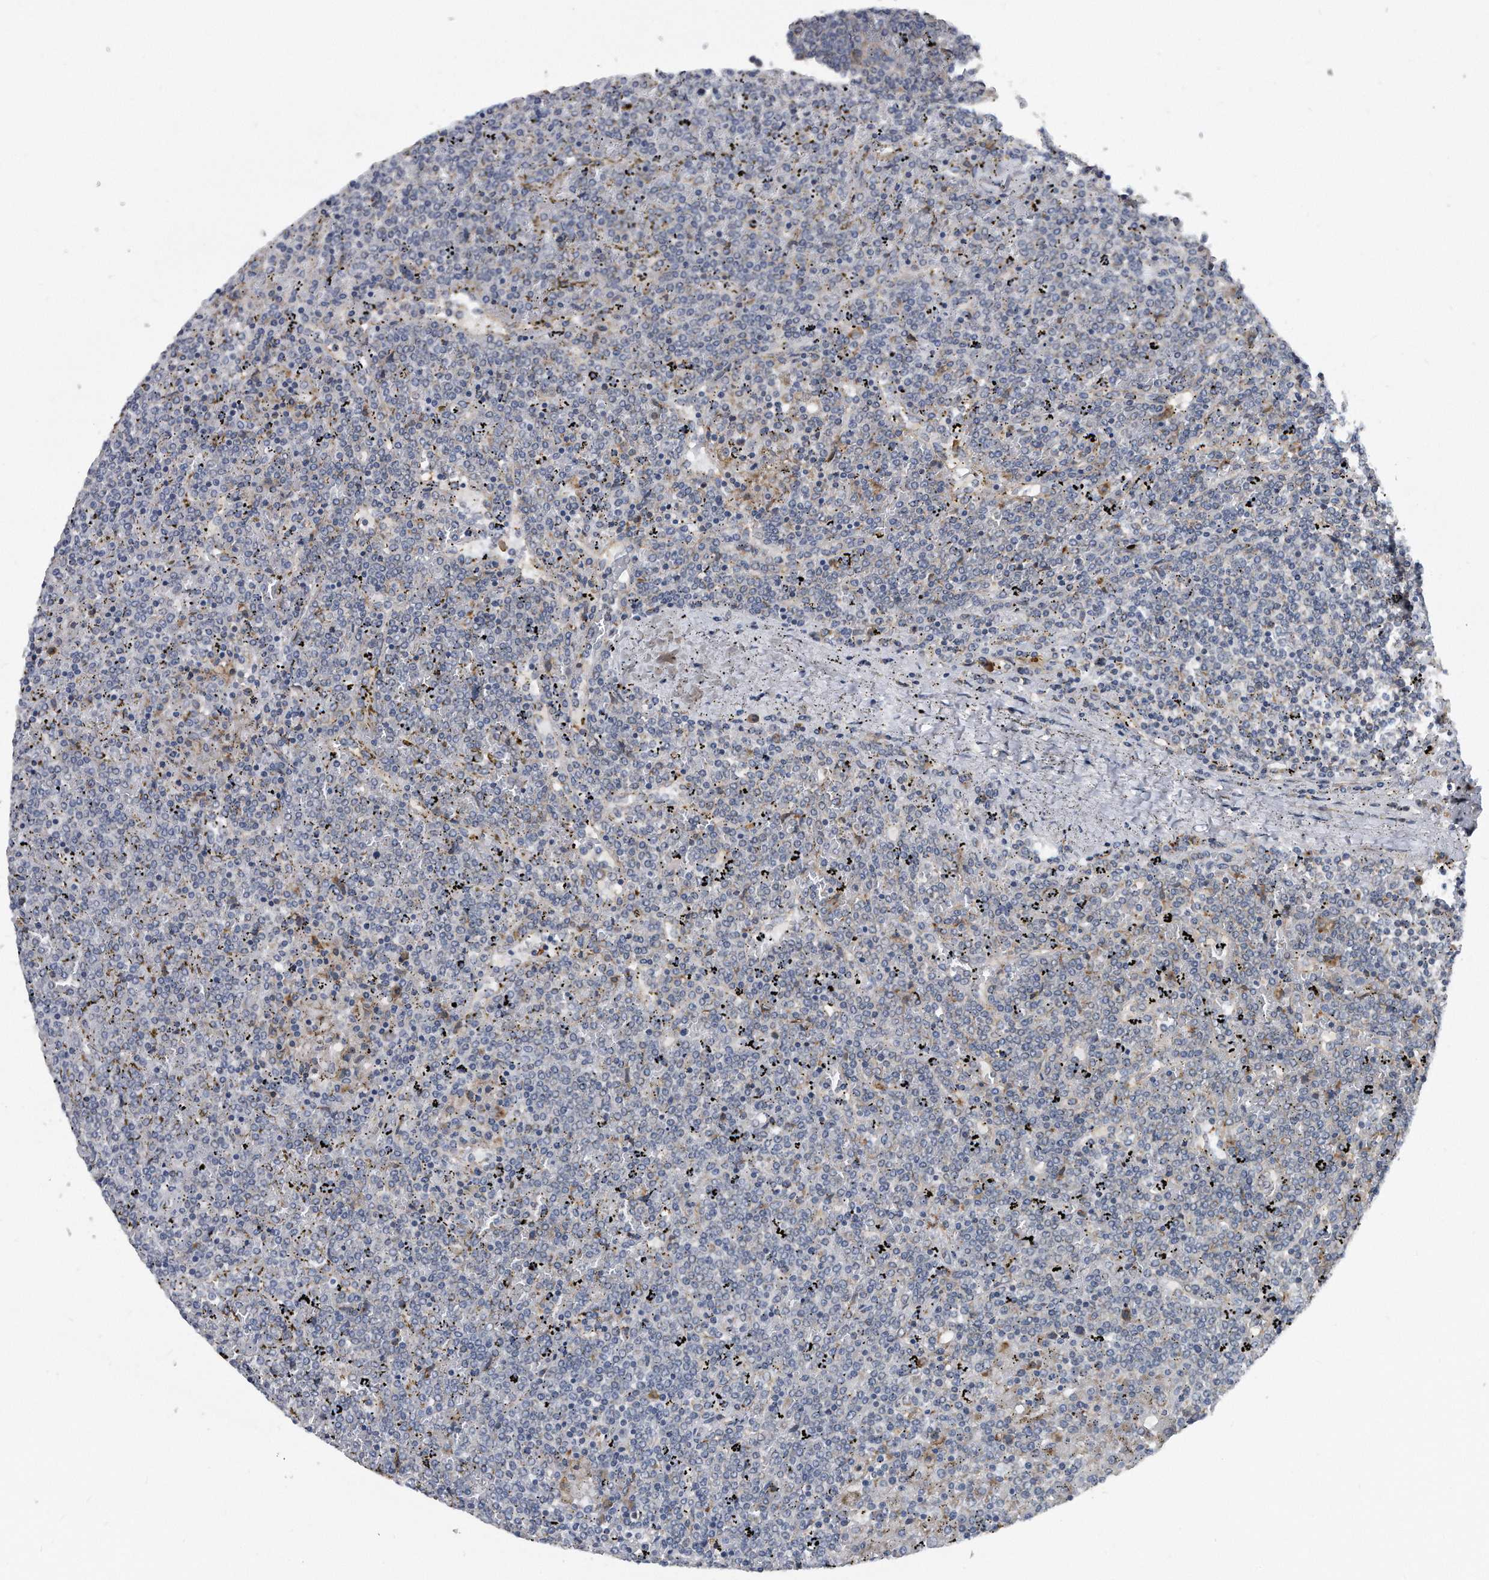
{"staining": {"intensity": "negative", "quantity": "none", "location": "none"}, "tissue": "lymphoma", "cell_type": "Tumor cells", "image_type": "cancer", "snomed": [{"axis": "morphology", "description": "Malignant lymphoma, non-Hodgkin's type, Low grade"}, {"axis": "topography", "description": "Spleen"}], "caption": "The immunohistochemistry (IHC) photomicrograph has no significant staining in tumor cells of malignant lymphoma, non-Hodgkin's type (low-grade) tissue.", "gene": "CCDC47", "patient": {"sex": "female", "age": 19}}